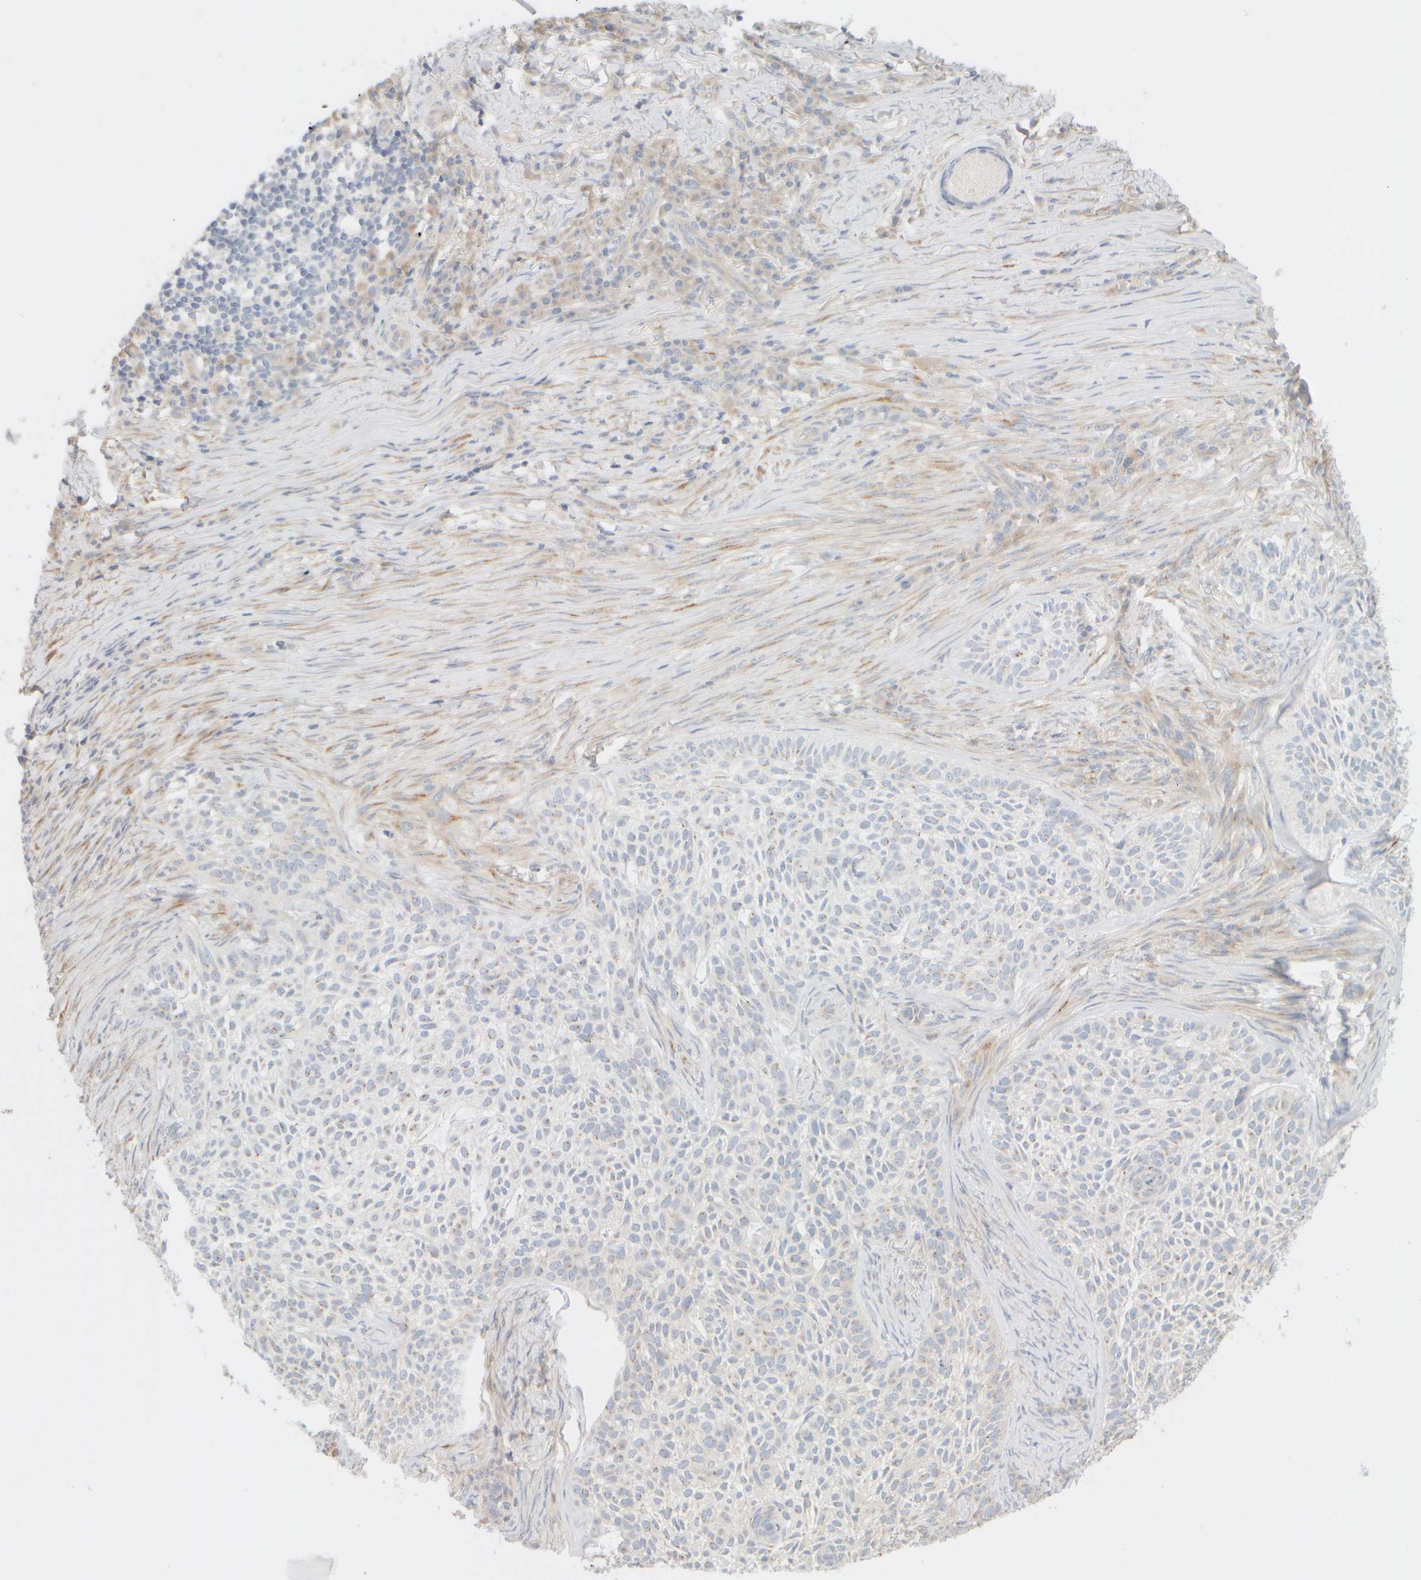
{"staining": {"intensity": "weak", "quantity": "<25%", "location": "cytoplasmic/membranous"}, "tissue": "skin cancer", "cell_type": "Tumor cells", "image_type": "cancer", "snomed": [{"axis": "morphology", "description": "Basal cell carcinoma"}, {"axis": "topography", "description": "Skin"}], "caption": "DAB immunohistochemical staining of human skin basal cell carcinoma shows no significant positivity in tumor cells.", "gene": "GOPC", "patient": {"sex": "female", "age": 64}}